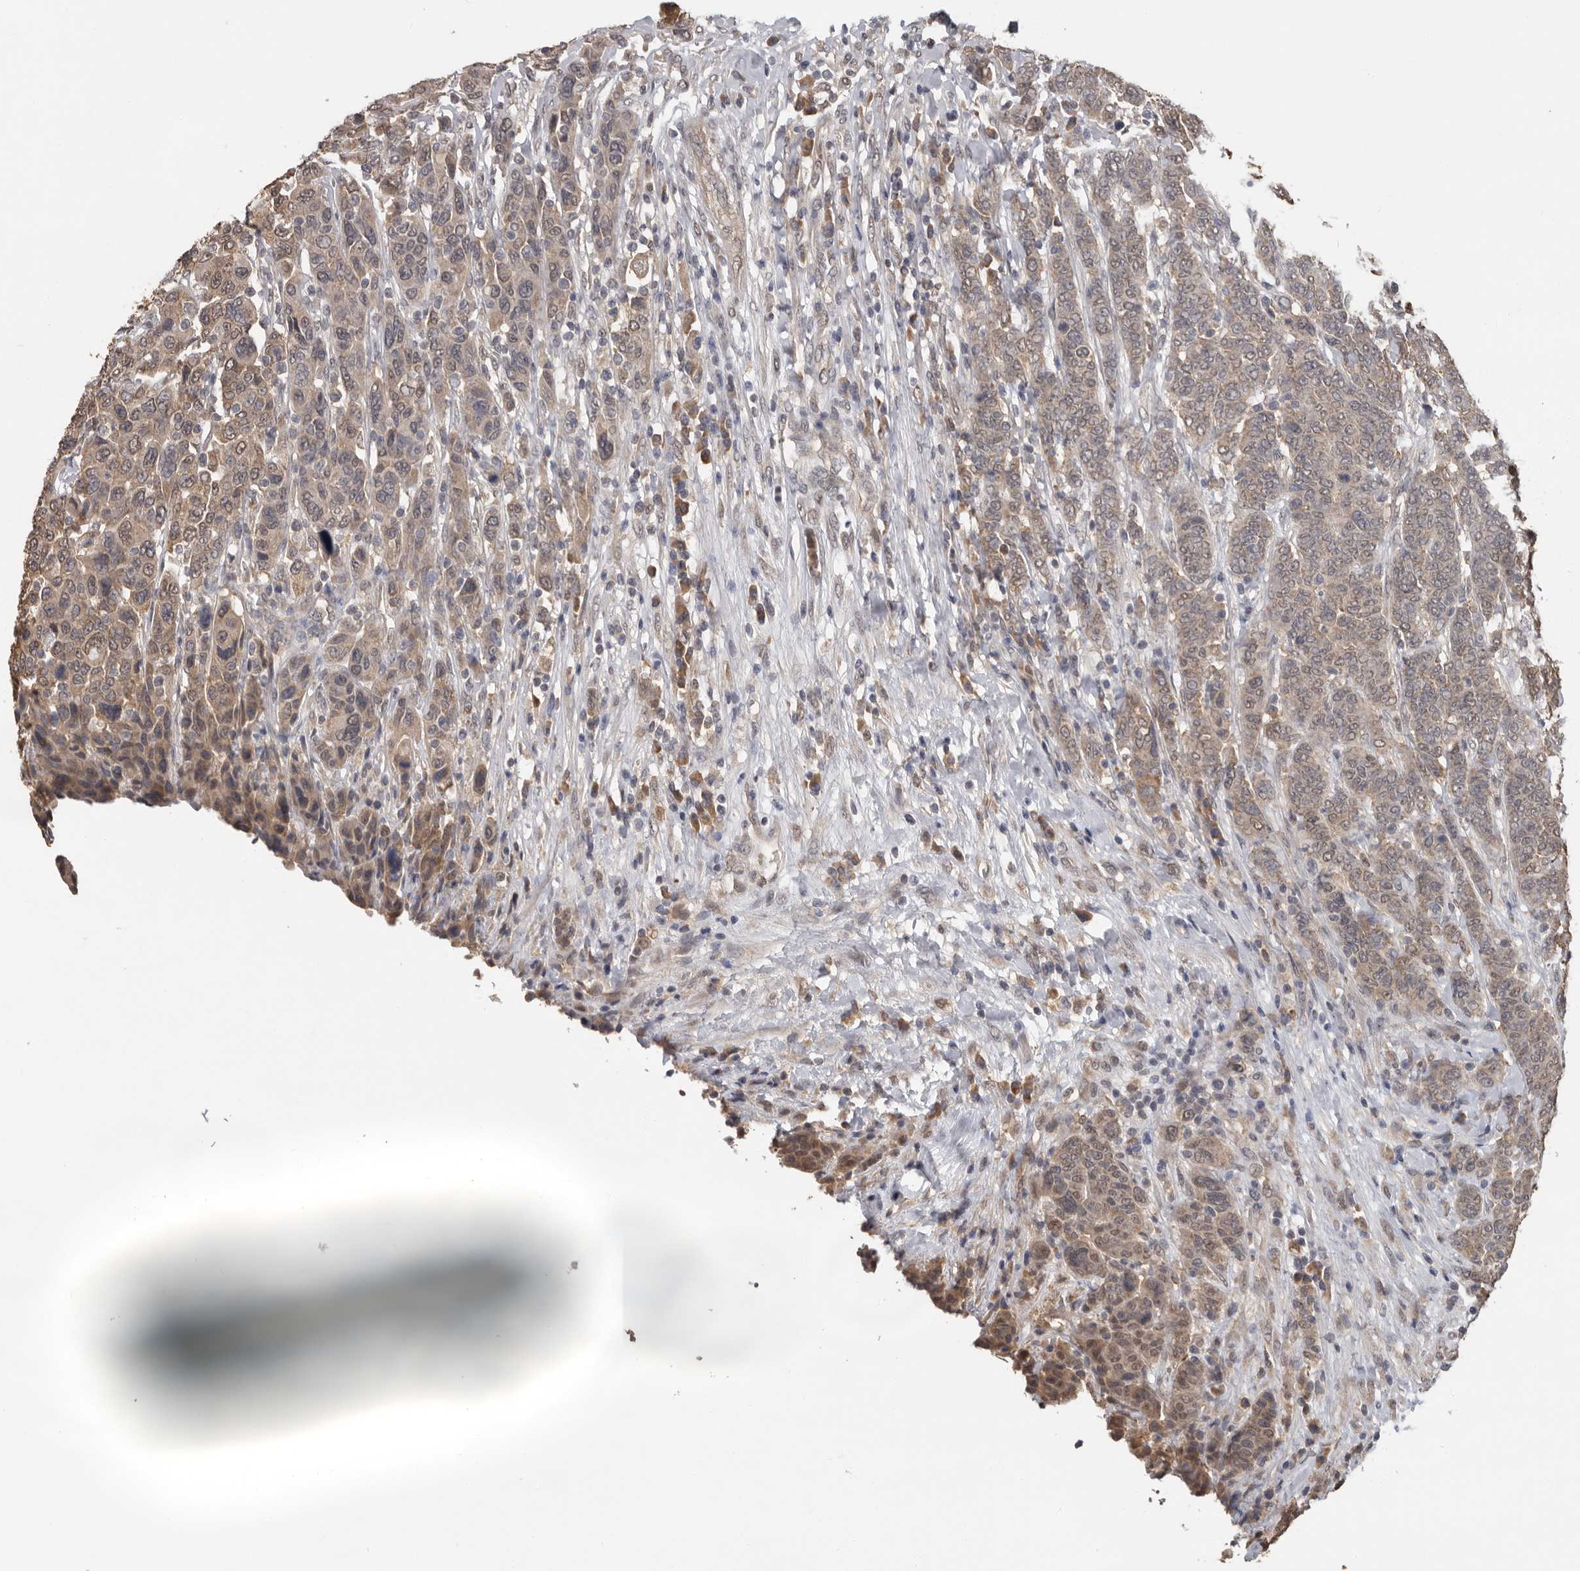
{"staining": {"intensity": "weak", "quantity": "25%-75%", "location": "cytoplasmic/membranous"}, "tissue": "breast cancer", "cell_type": "Tumor cells", "image_type": "cancer", "snomed": [{"axis": "morphology", "description": "Duct carcinoma"}, {"axis": "topography", "description": "Breast"}], "caption": "Protein analysis of invasive ductal carcinoma (breast) tissue exhibits weak cytoplasmic/membranous expression in about 25%-75% of tumor cells.", "gene": "MTF1", "patient": {"sex": "female", "age": 37}}